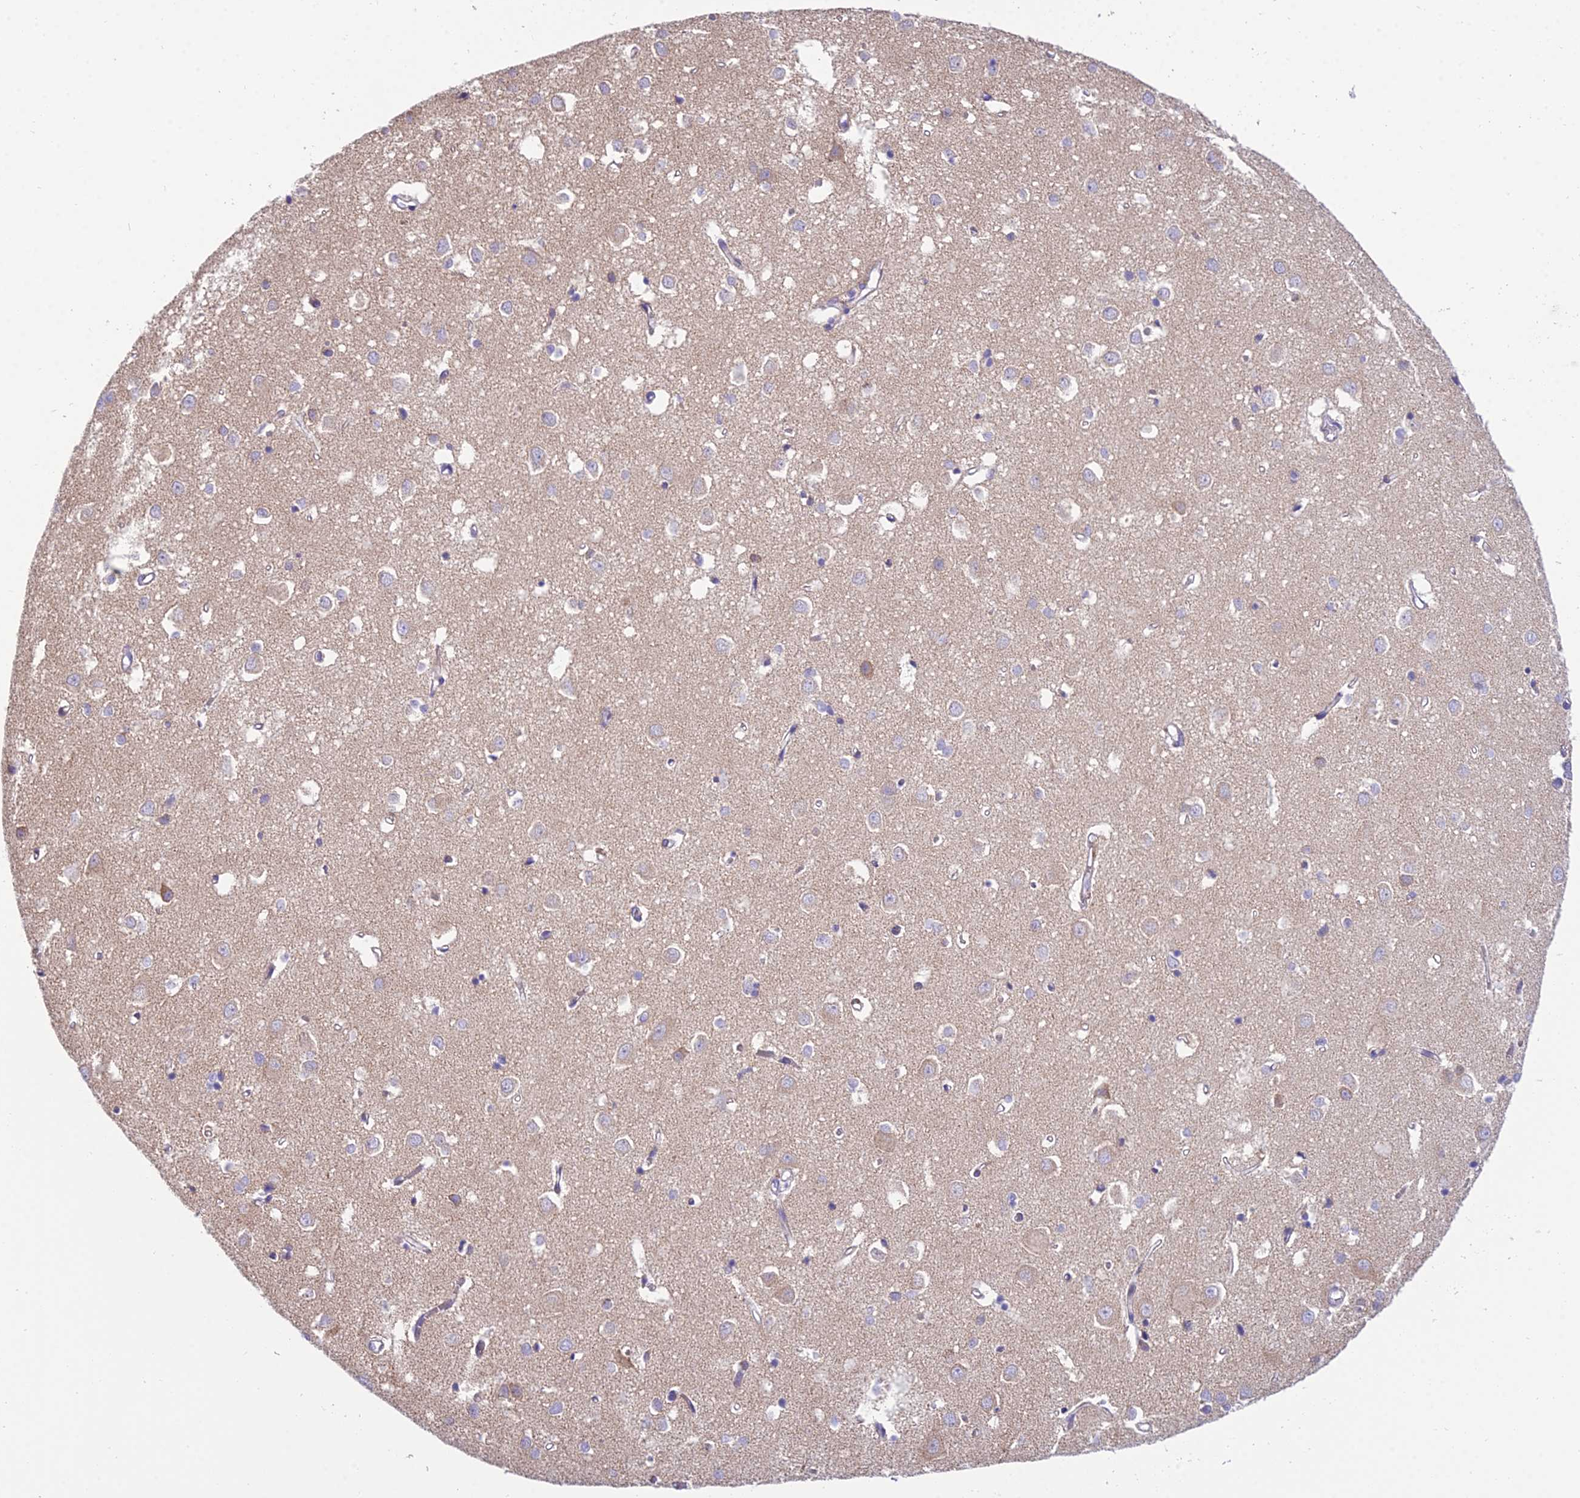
{"staining": {"intensity": "negative", "quantity": "none", "location": "none"}, "tissue": "cerebral cortex", "cell_type": "Endothelial cells", "image_type": "normal", "snomed": [{"axis": "morphology", "description": "Normal tissue, NOS"}, {"axis": "topography", "description": "Cerebral cortex"}], "caption": "IHC photomicrograph of benign cerebral cortex stained for a protein (brown), which demonstrates no expression in endothelial cells.", "gene": "CFAP206", "patient": {"sex": "female", "age": 64}}